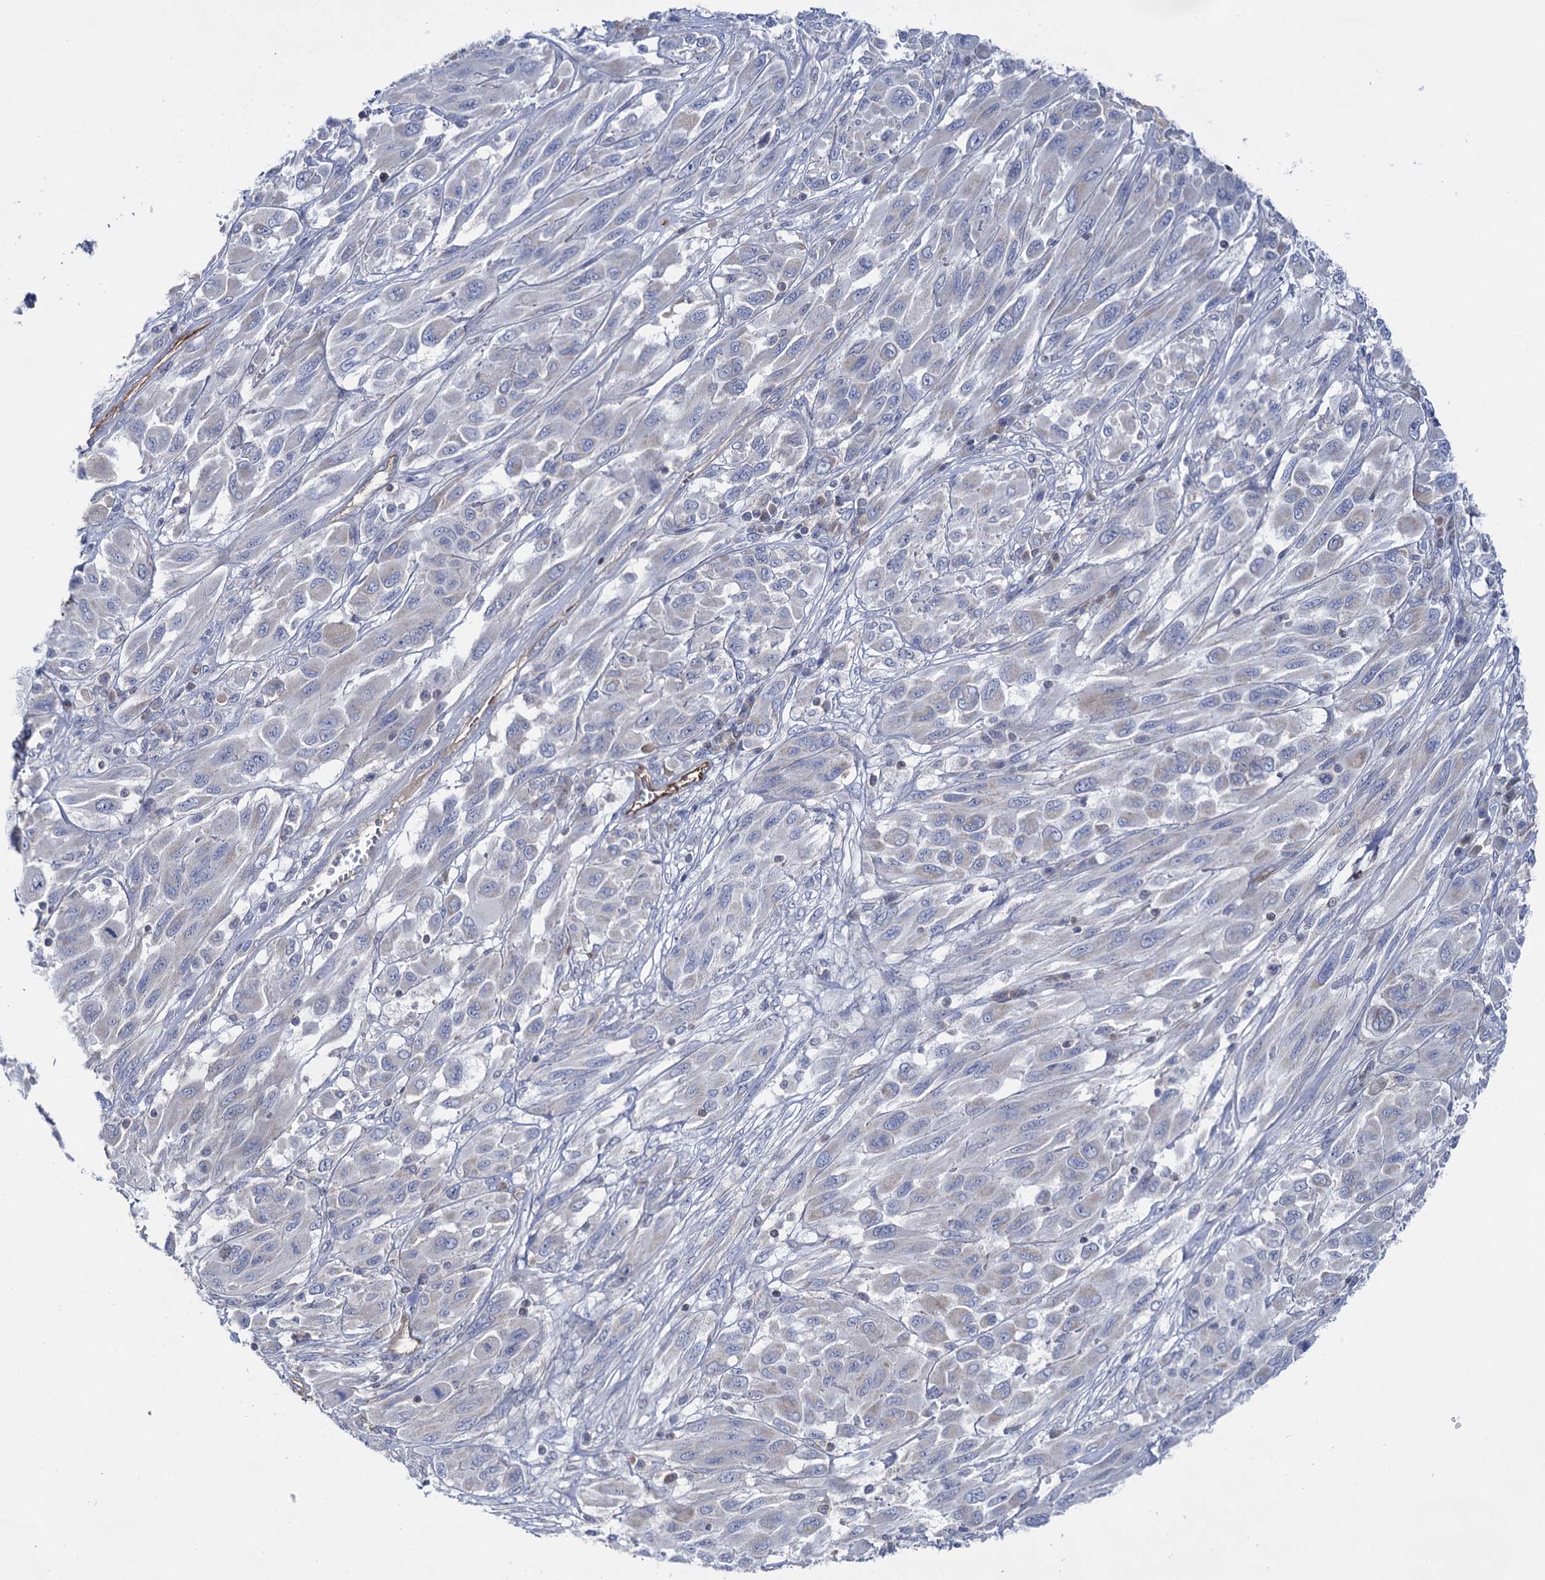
{"staining": {"intensity": "negative", "quantity": "none", "location": "none"}, "tissue": "melanoma", "cell_type": "Tumor cells", "image_type": "cancer", "snomed": [{"axis": "morphology", "description": "Malignant melanoma, NOS"}, {"axis": "topography", "description": "Skin"}], "caption": "Tumor cells show no significant positivity in malignant melanoma.", "gene": "ABLIM1", "patient": {"sex": "female", "age": 91}}